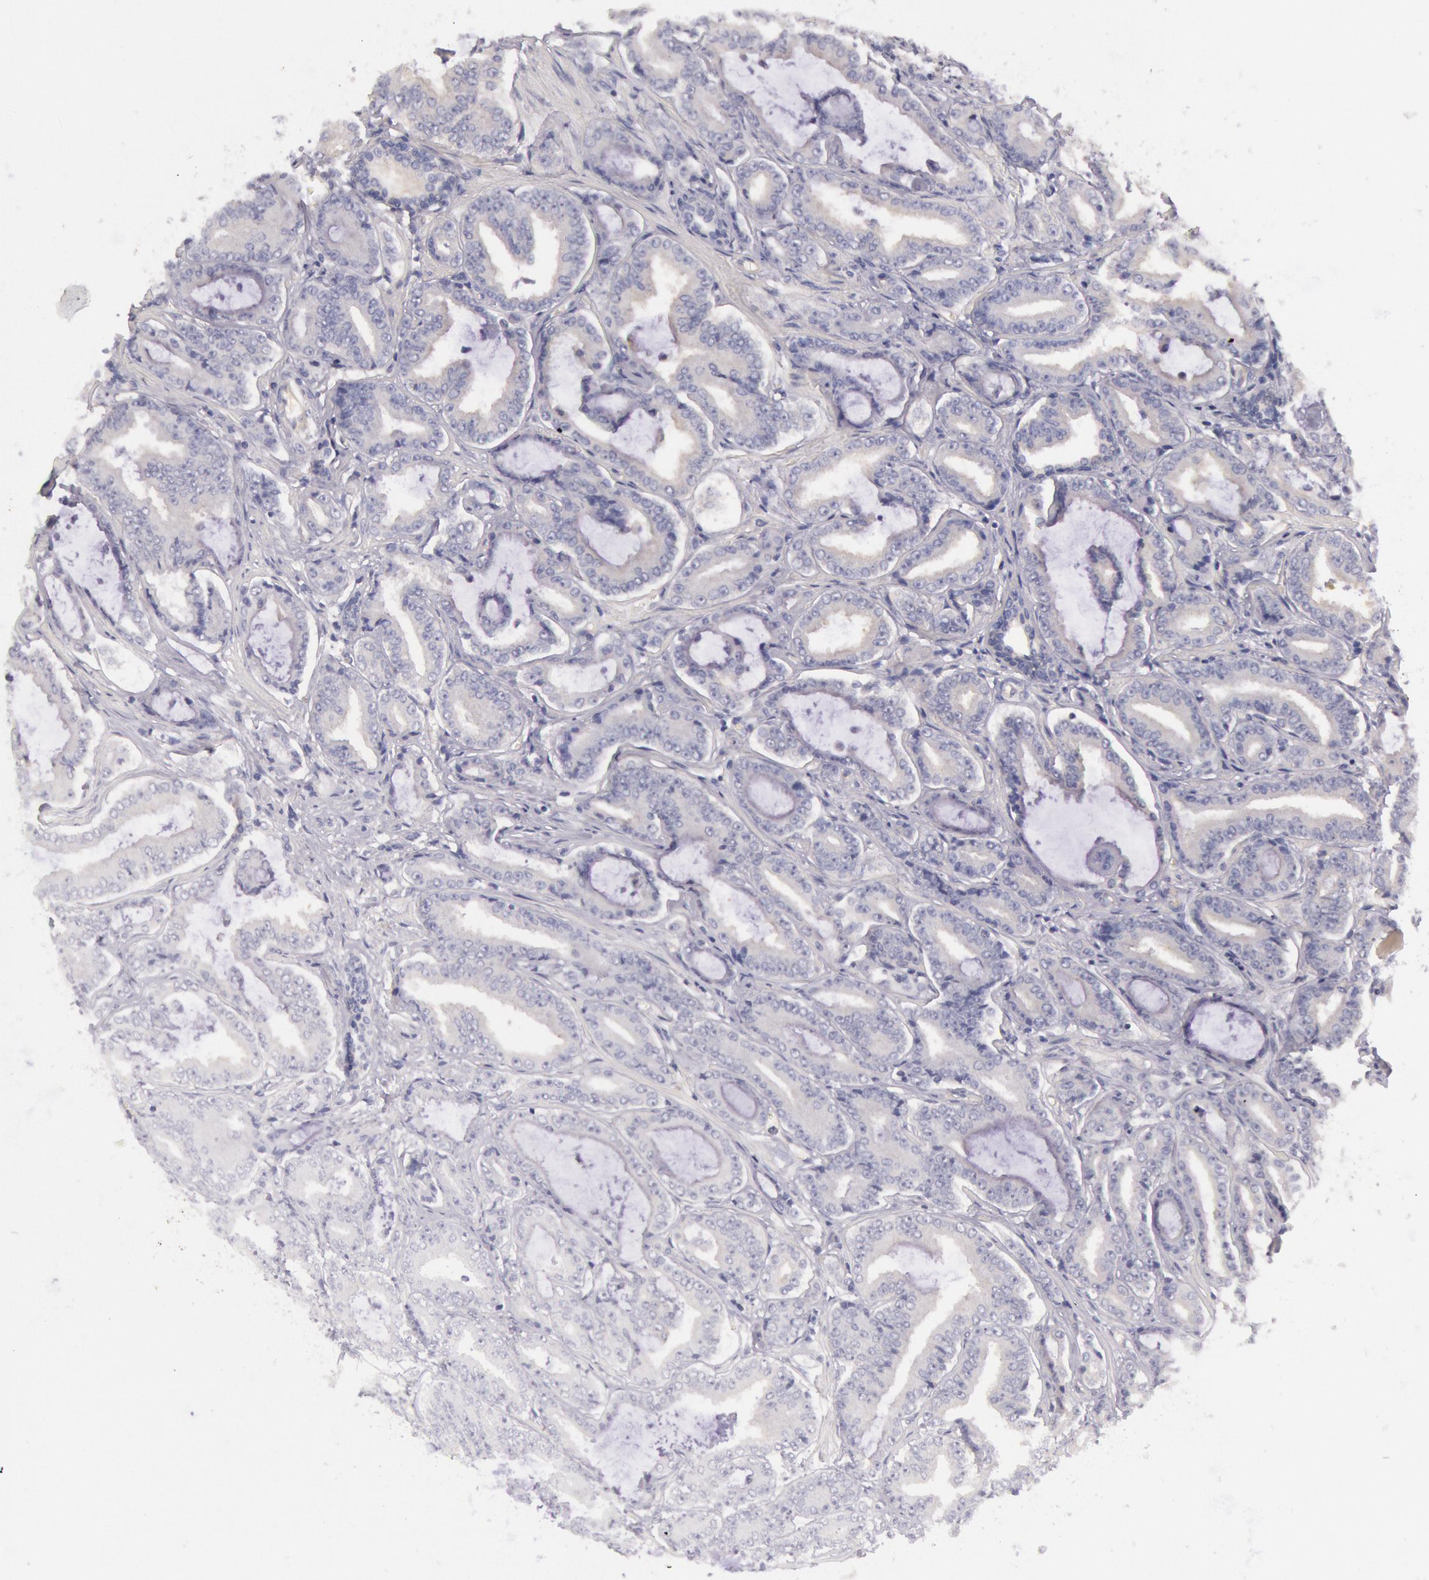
{"staining": {"intensity": "negative", "quantity": "none", "location": "none"}, "tissue": "prostate cancer", "cell_type": "Tumor cells", "image_type": "cancer", "snomed": [{"axis": "morphology", "description": "Adenocarcinoma, Low grade"}, {"axis": "topography", "description": "Prostate"}], "caption": "Adenocarcinoma (low-grade) (prostate) stained for a protein using immunohistochemistry exhibits no staining tumor cells.", "gene": "MYO5A", "patient": {"sex": "male", "age": 65}}